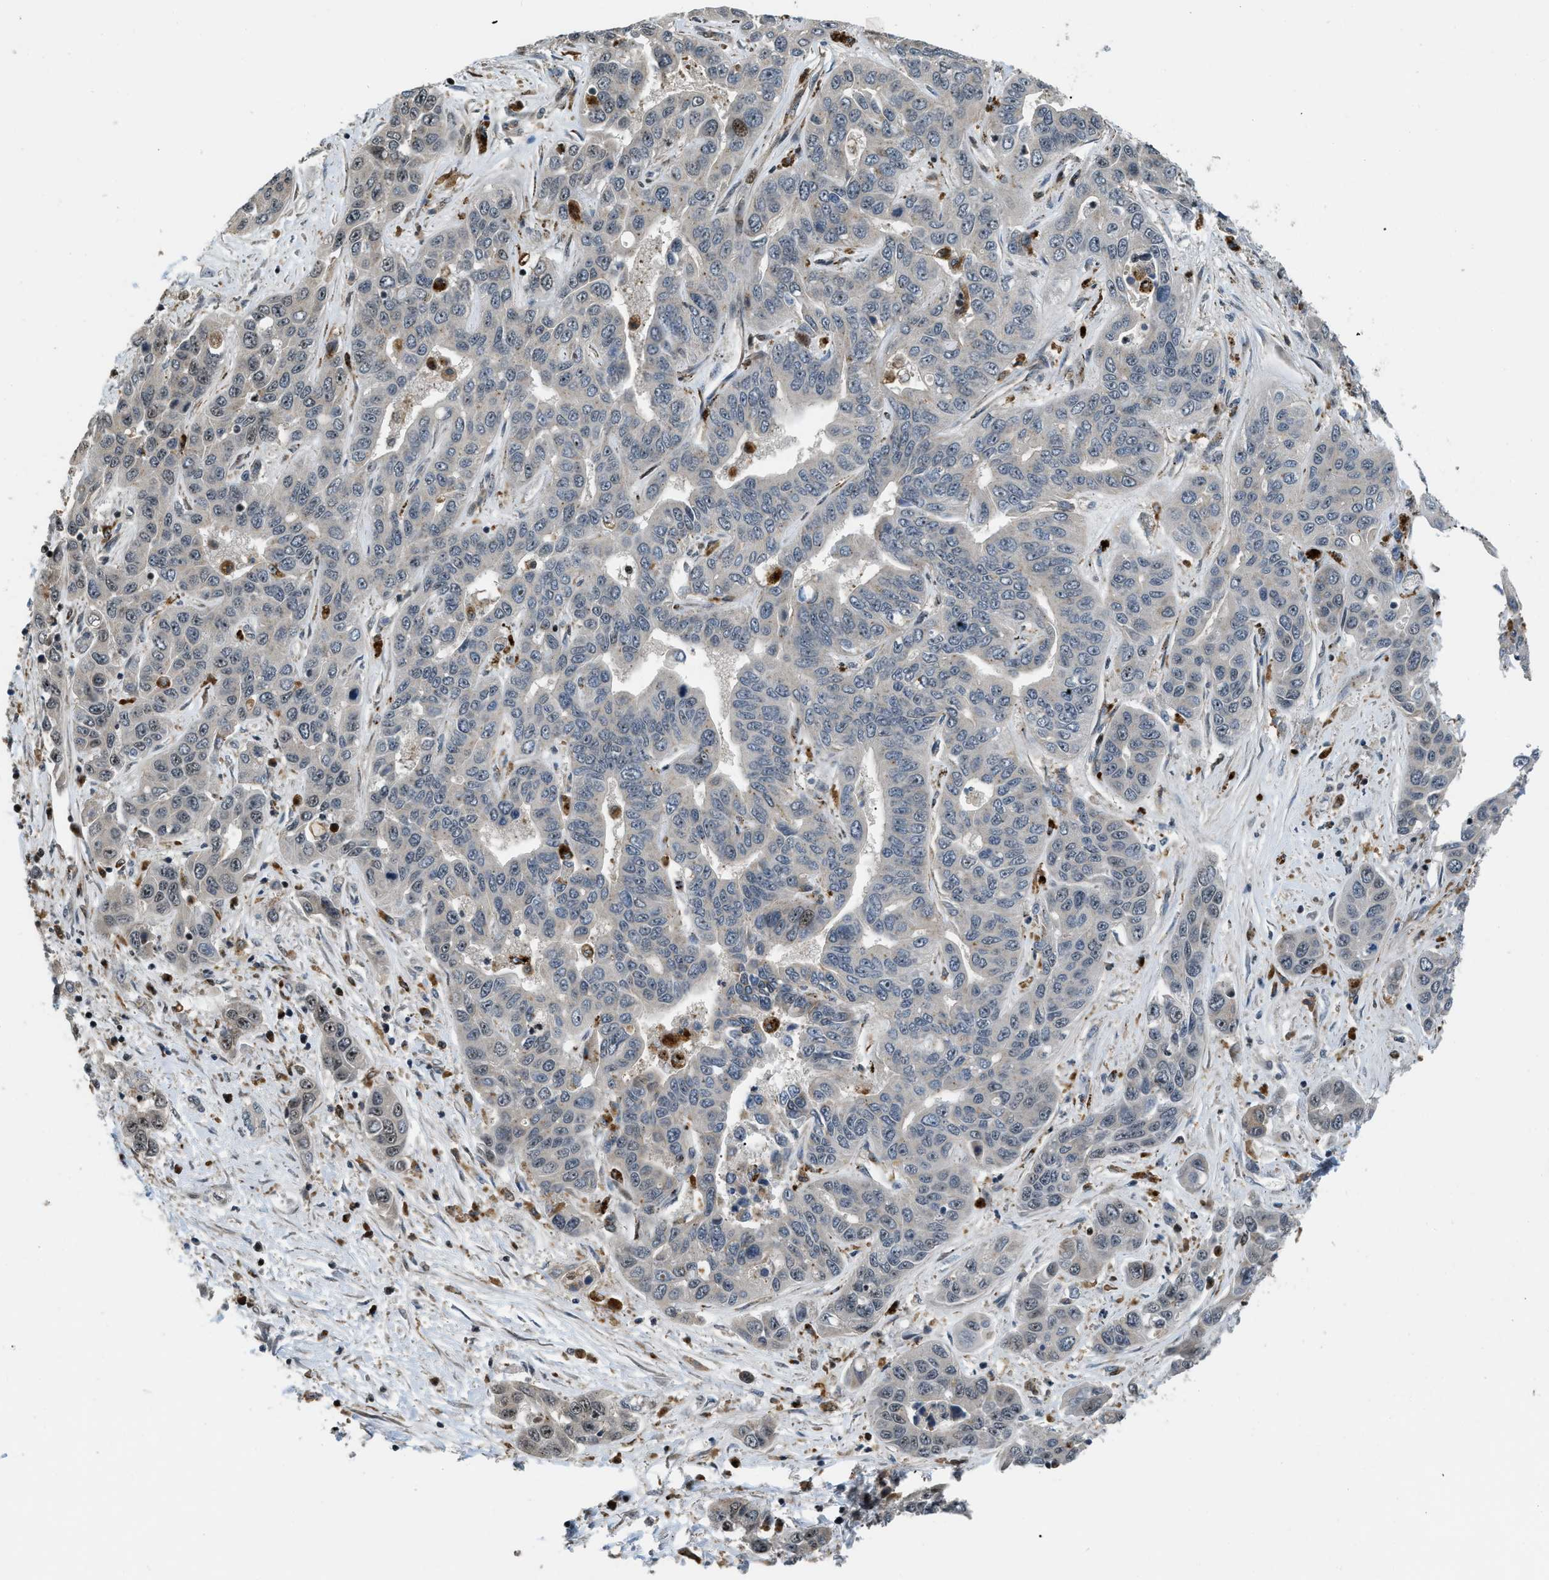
{"staining": {"intensity": "weak", "quantity": "<25%", "location": "nuclear"}, "tissue": "liver cancer", "cell_type": "Tumor cells", "image_type": "cancer", "snomed": [{"axis": "morphology", "description": "Cholangiocarcinoma"}, {"axis": "topography", "description": "Liver"}], "caption": "An immunohistochemistry image of liver cancer (cholangiocarcinoma) is shown. There is no staining in tumor cells of liver cancer (cholangiocarcinoma).", "gene": "LTA4H", "patient": {"sex": "female", "age": 52}}